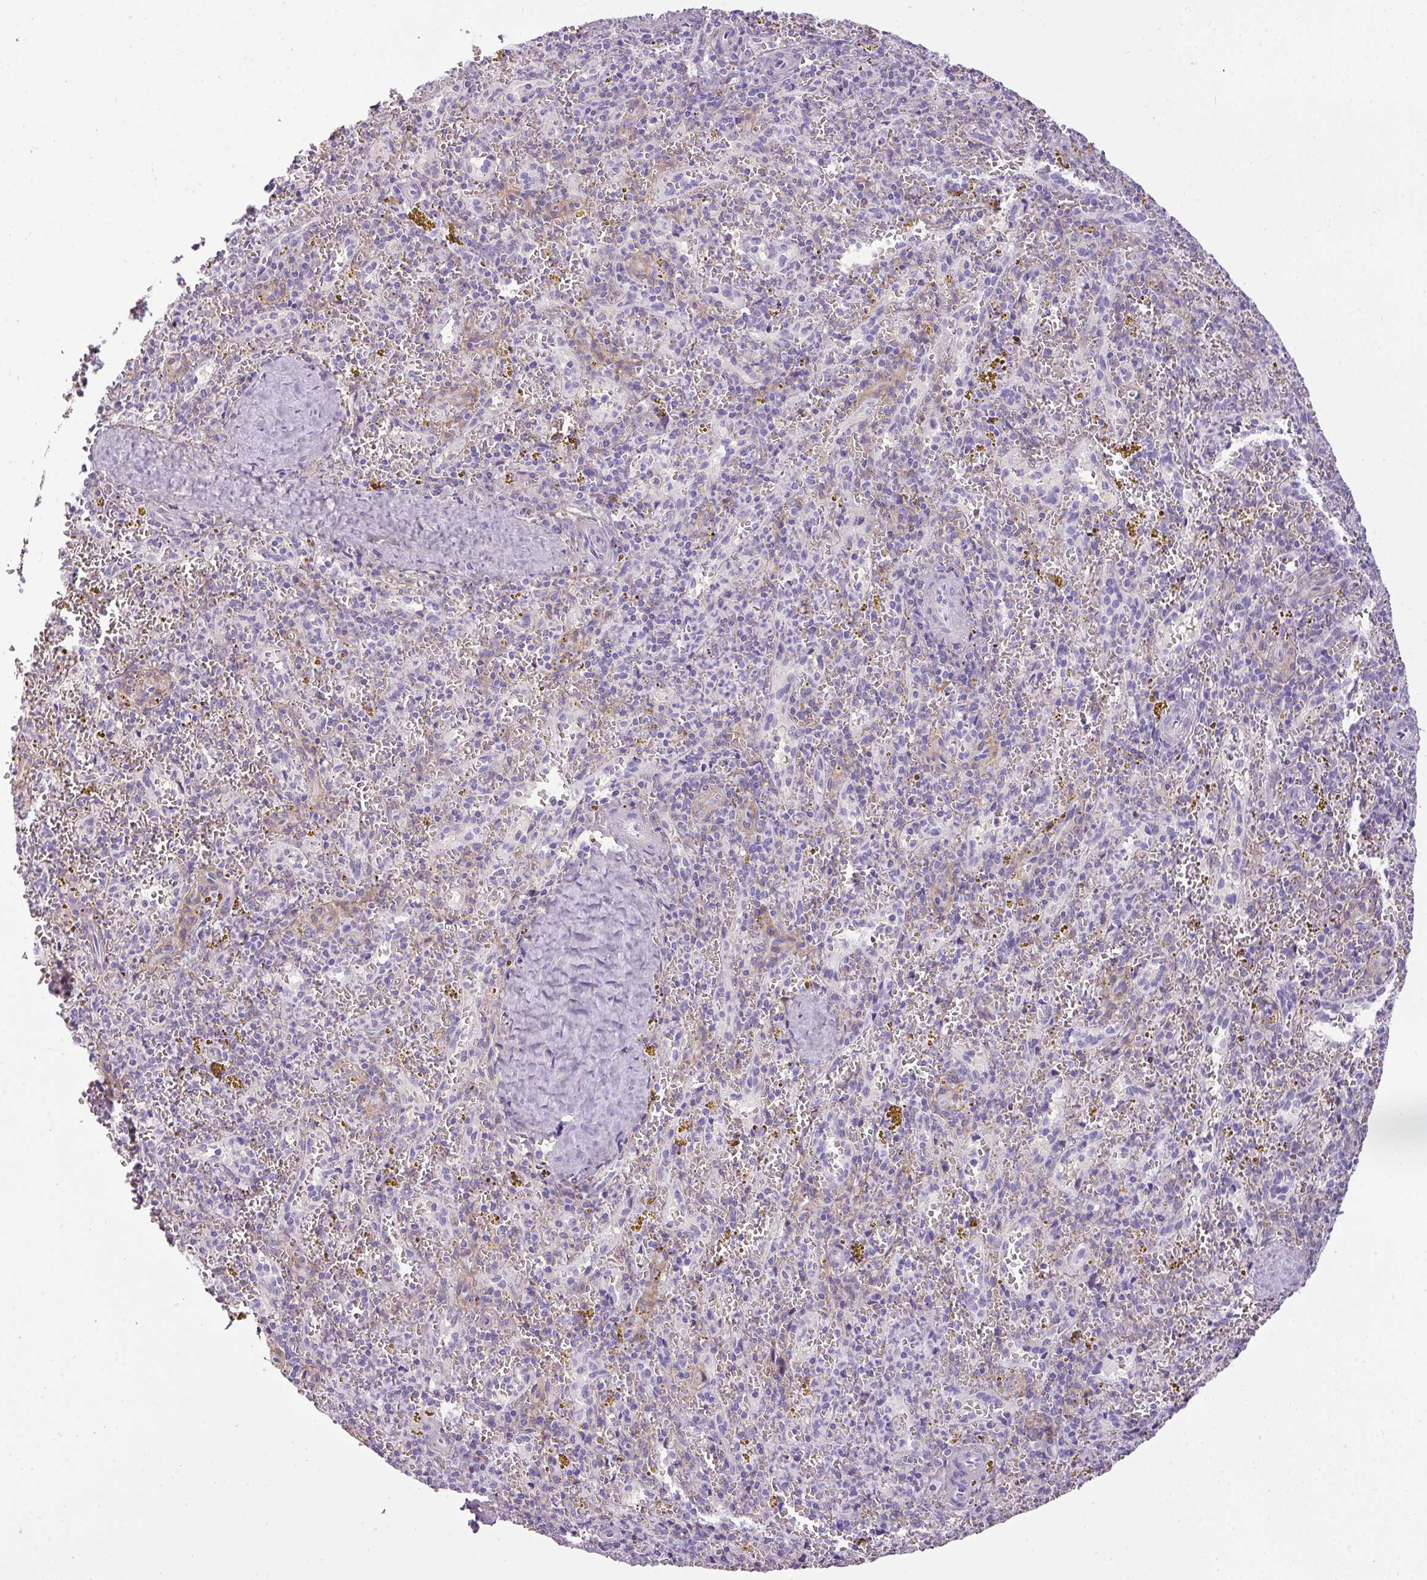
{"staining": {"intensity": "negative", "quantity": "none", "location": "none"}, "tissue": "spleen", "cell_type": "Cells in red pulp", "image_type": "normal", "snomed": [{"axis": "morphology", "description": "Normal tissue, NOS"}, {"axis": "topography", "description": "Spleen"}], "caption": "DAB (3,3'-diaminobenzidine) immunohistochemical staining of benign human spleen displays no significant staining in cells in red pulp.", "gene": "PARD6G", "patient": {"sex": "male", "age": 57}}